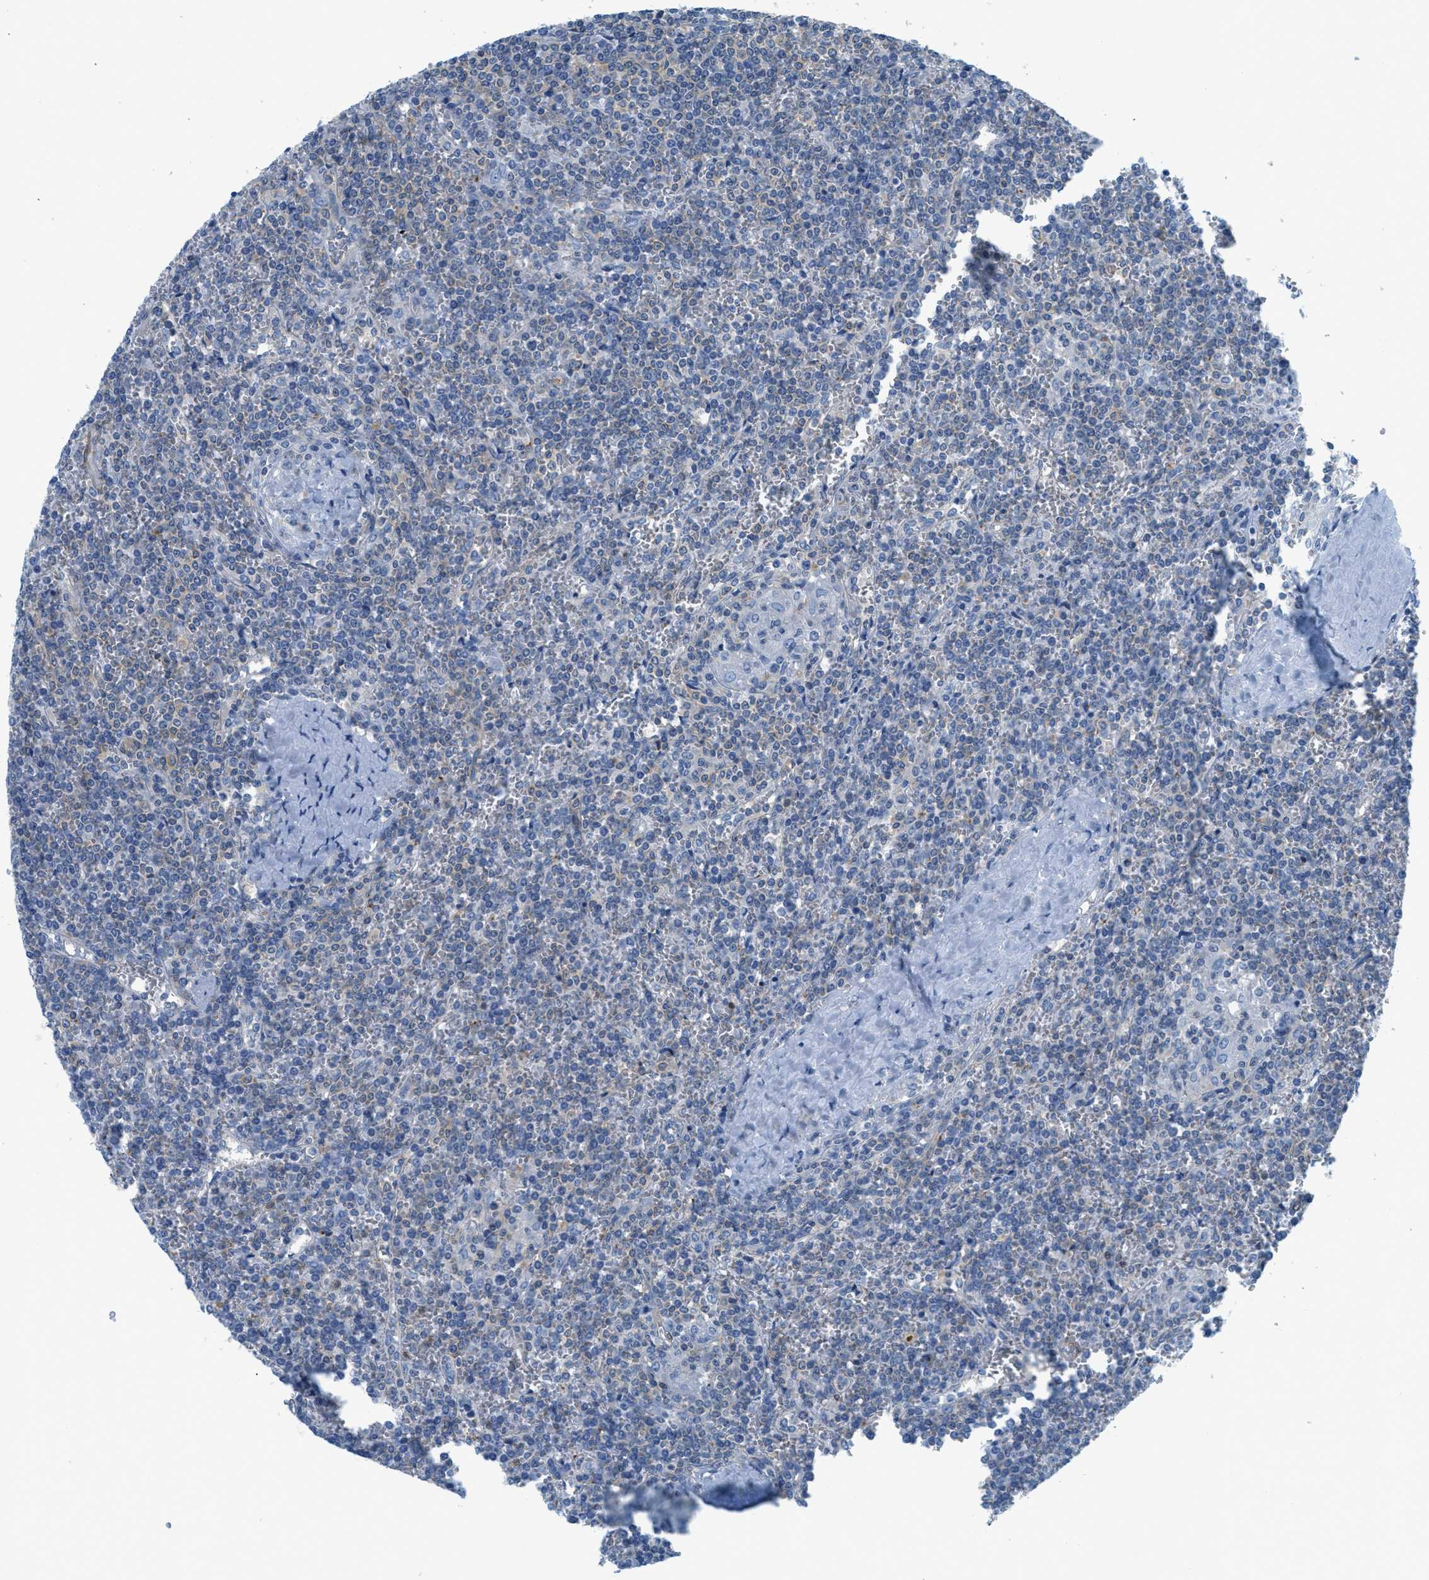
{"staining": {"intensity": "weak", "quantity": "<25%", "location": "cytoplasmic/membranous"}, "tissue": "lymphoma", "cell_type": "Tumor cells", "image_type": "cancer", "snomed": [{"axis": "morphology", "description": "Malignant lymphoma, non-Hodgkin's type, Low grade"}, {"axis": "topography", "description": "Lymph node"}], "caption": "Immunohistochemical staining of low-grade malignant lymphoma, non-Hodgkin's type reveals no significant staining in tumor cells.", "gene": "MAPRE2", "patient": {"sex": "male", "age": 70}}